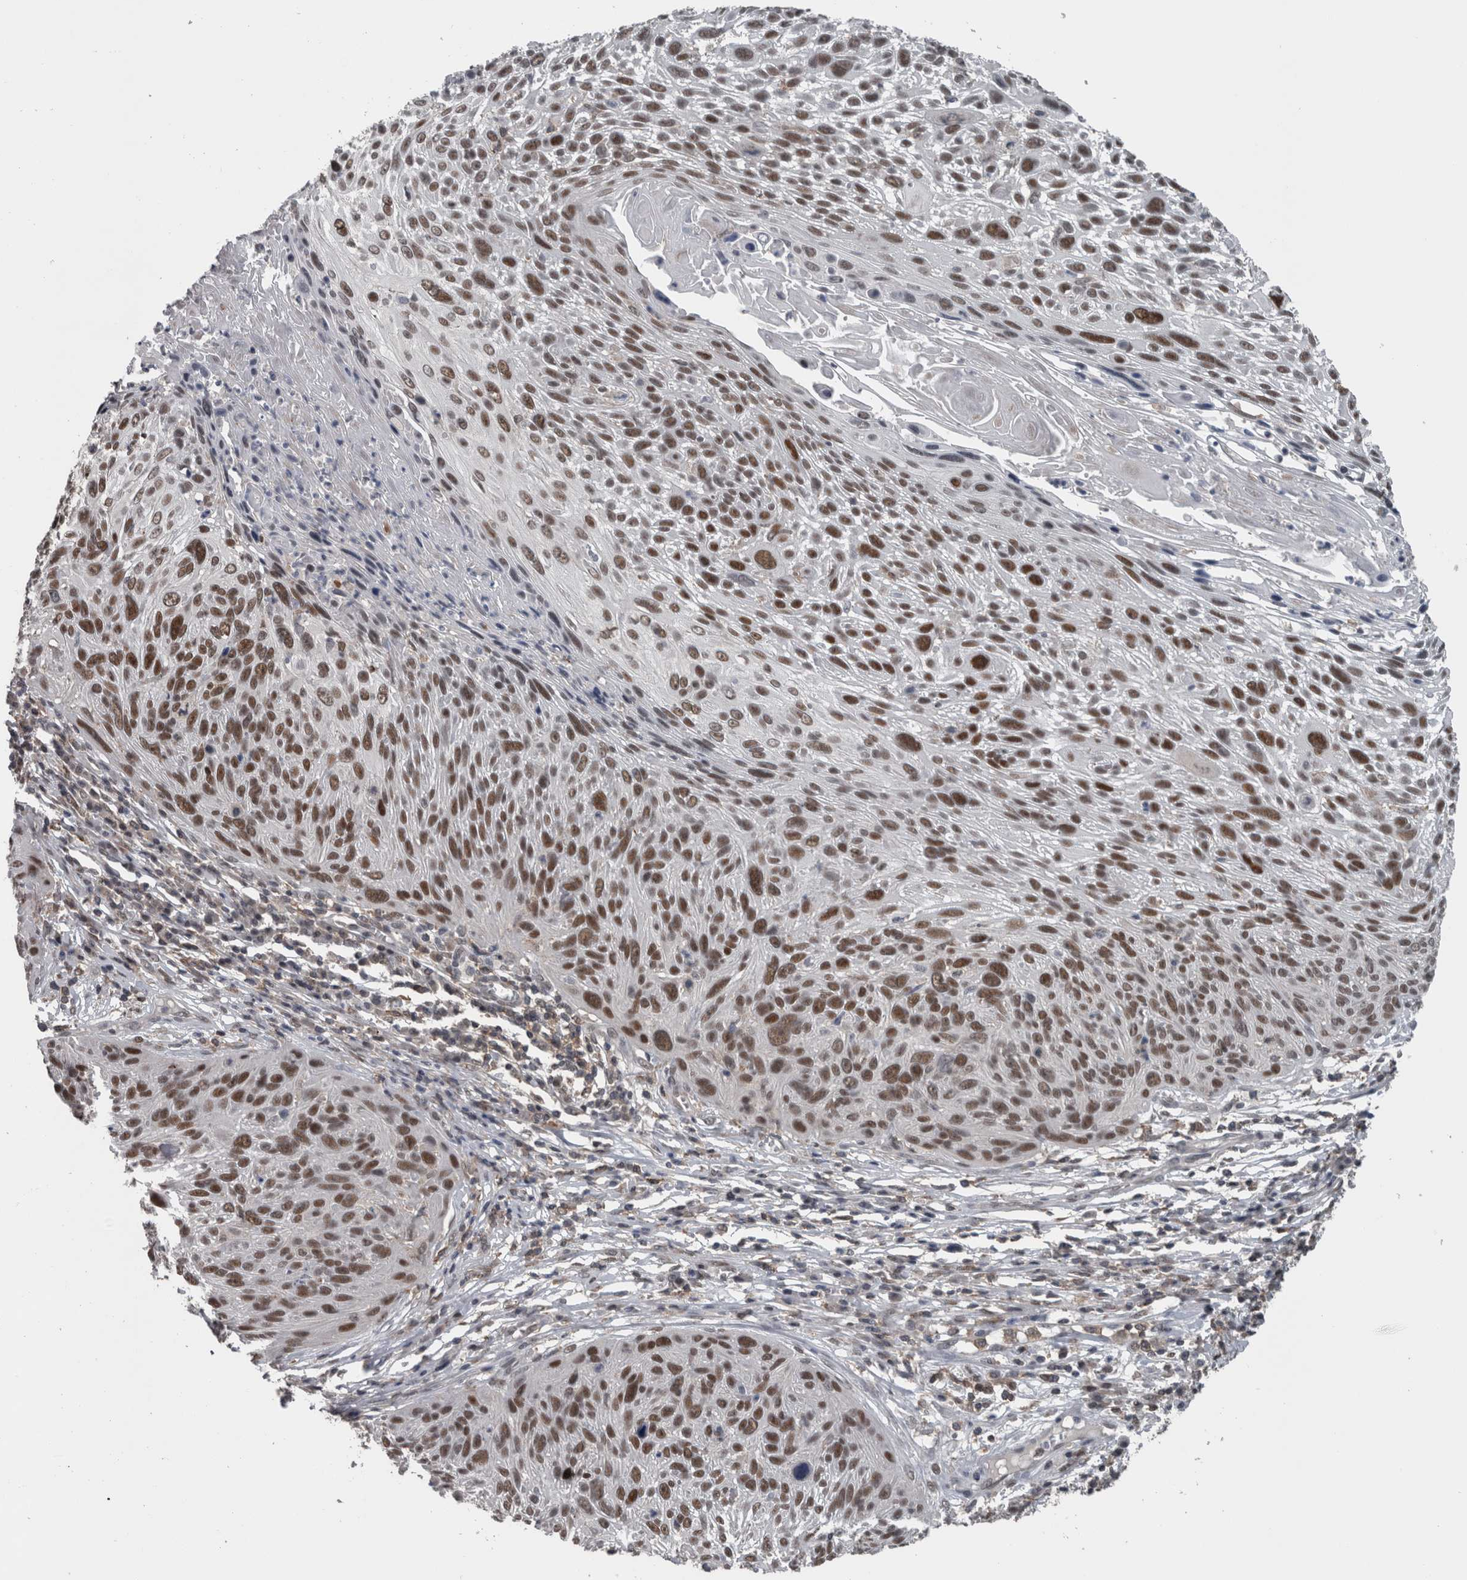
{"staining": {"intensity": "strong", "quantity": ">75%", "location": "nuclear"}, "tissue": "cervical cancer", "cell_type": "Tumor cells", "image_type": "cancer", "snomed": [{"axis": "morphology", "description": "Squamous cell carcinoma, NOS"}, {"axis": "topography", "description": "Cervix"}], "caption": "High-magnification brightfield microscopy of cervical squamous cell carcinoma stained with DAB (3,3'-diaminobenzidine) (brown) and counterstained with hematoxylin (blue). tumor cells exhibit strong nuclear staining is present in approximately>75% of cells.", "gene": "ZBTB21", "patient": {"sex": "female", "age": 51}}